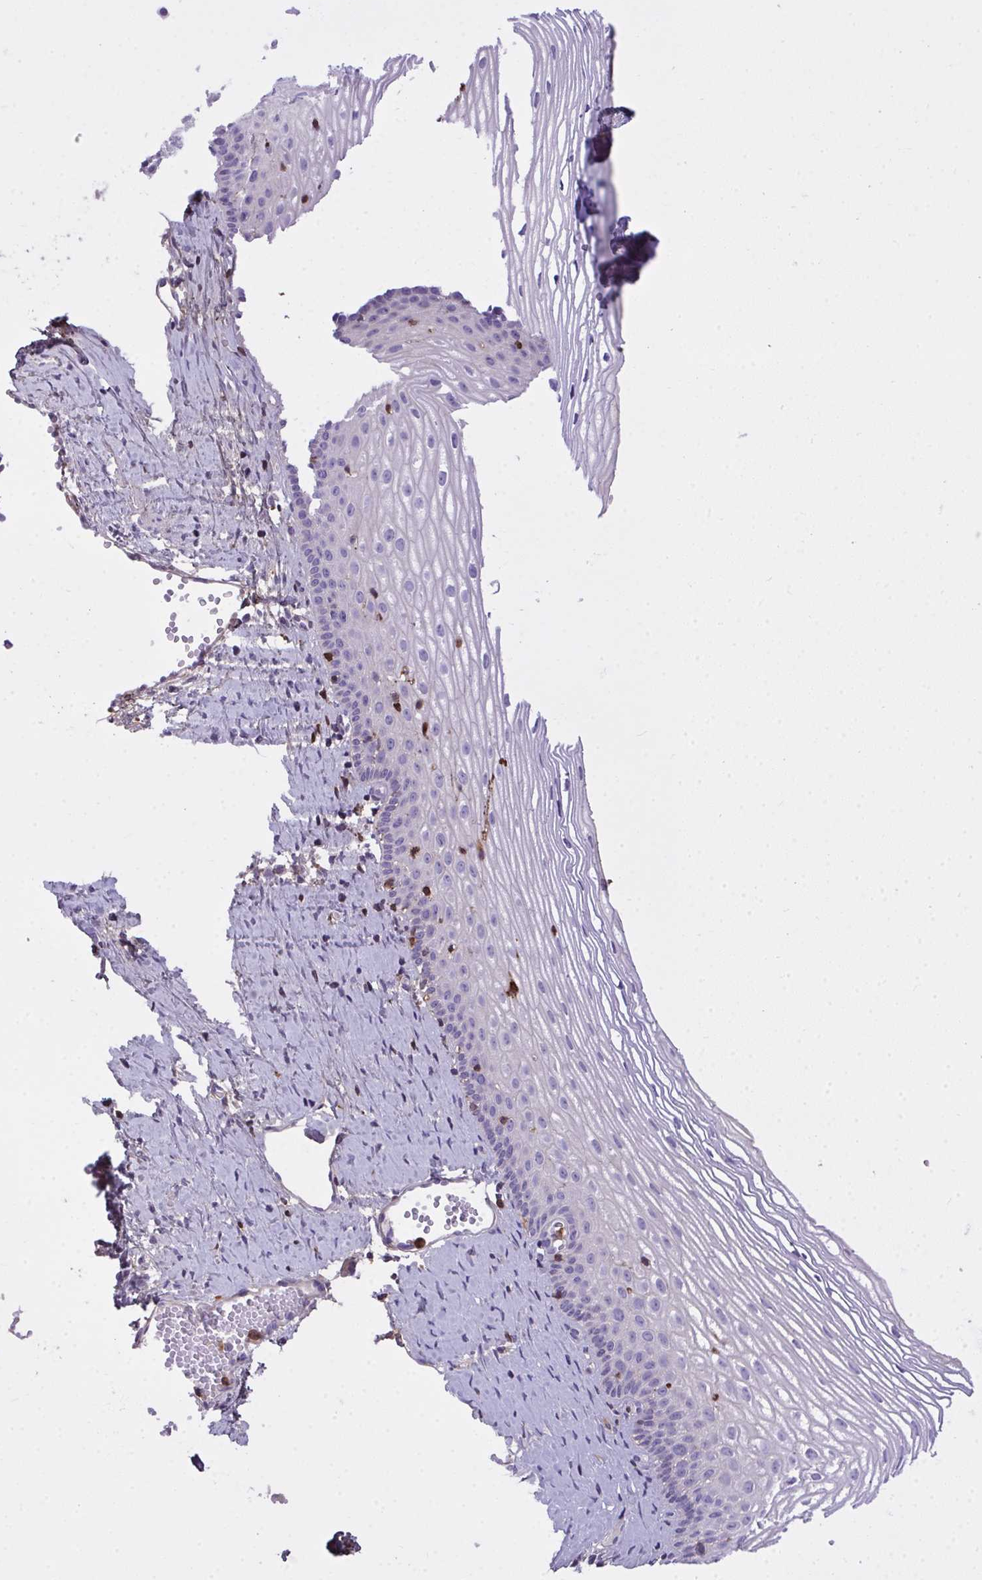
{"staining": {"intensity": "negative", "quantity": "none", "location": "none"}, "tissue": "cervix", "cell_type": "Glandular cells", "image_type": "normal", "snomed": [{"axis": "morphology", "description": "Normal tissue, NOS"}, {"axis": "topography", "description": "Cervix"}], "caption": "A high-resolution photomicrograph shows immunohistochemistry (IHC) staining of unremarkable cervix, which exhibits no significant staining in glandular cells.", "gene": "AP5M1", "patient": {"sex": "female", "age": 40}}